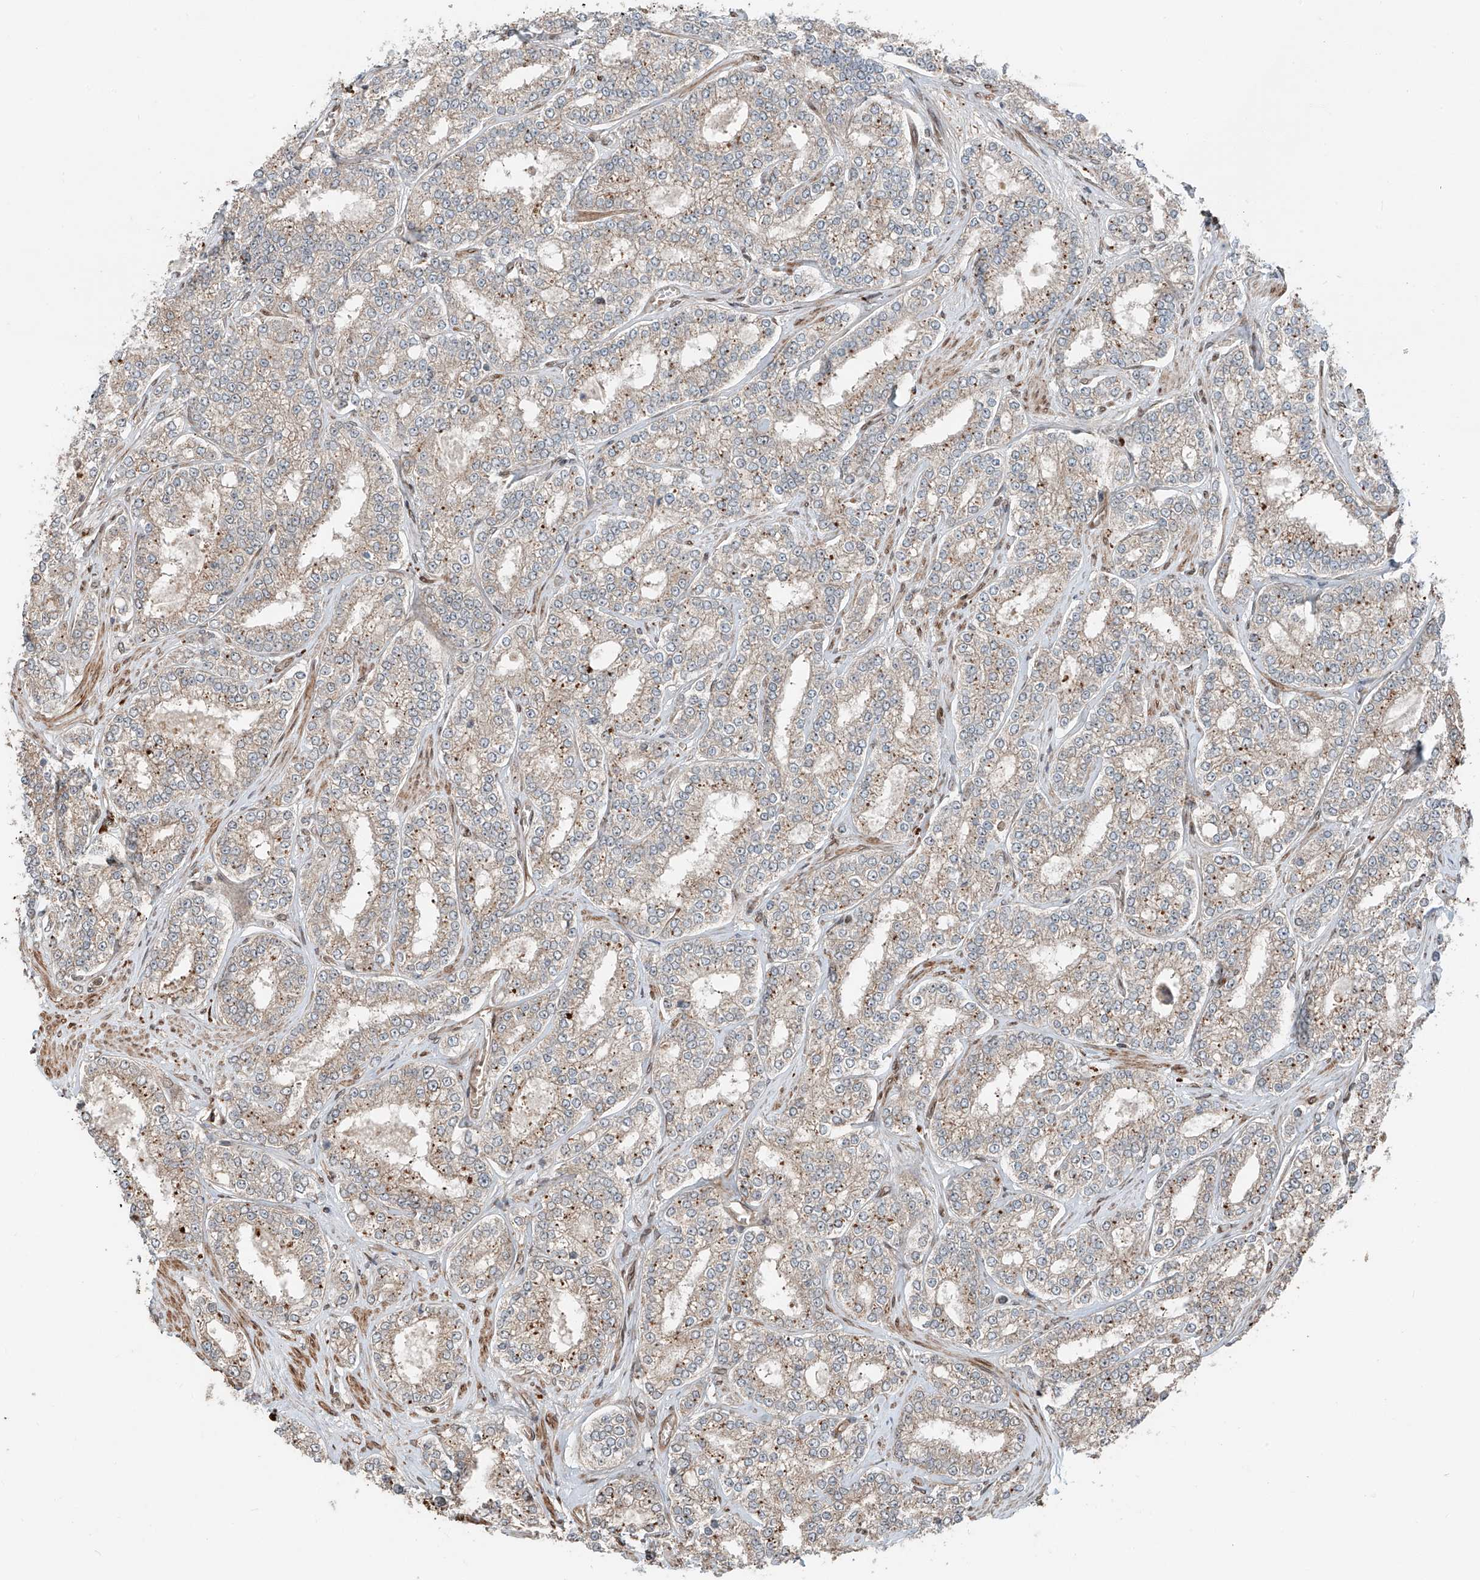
{"staining": {"intensity": "weak", "quantity": ">75%", "location": "cytoplasmic/membranous"}, "tissue": "prostate cancer", "cell_type": "Tumor cells", "image_type": "cancer", "snomed": [{"axis": "morphology", "description": "Normal tissue, NOS"}, {"axis": "morphology", "description": "Adenocarcinoma, High grade"}, {"axis": "topography", "description": "Prostate"}], "caption": "Human adenocarcinoma (high-grade) (prostate) stained for a protein (brown) demonstrates weak cytoplasmic/membranous positive positivity in approximately >75% of tumor cells.", "gene": "CEP162", "patient": {"sex": "male", "age": 83}}